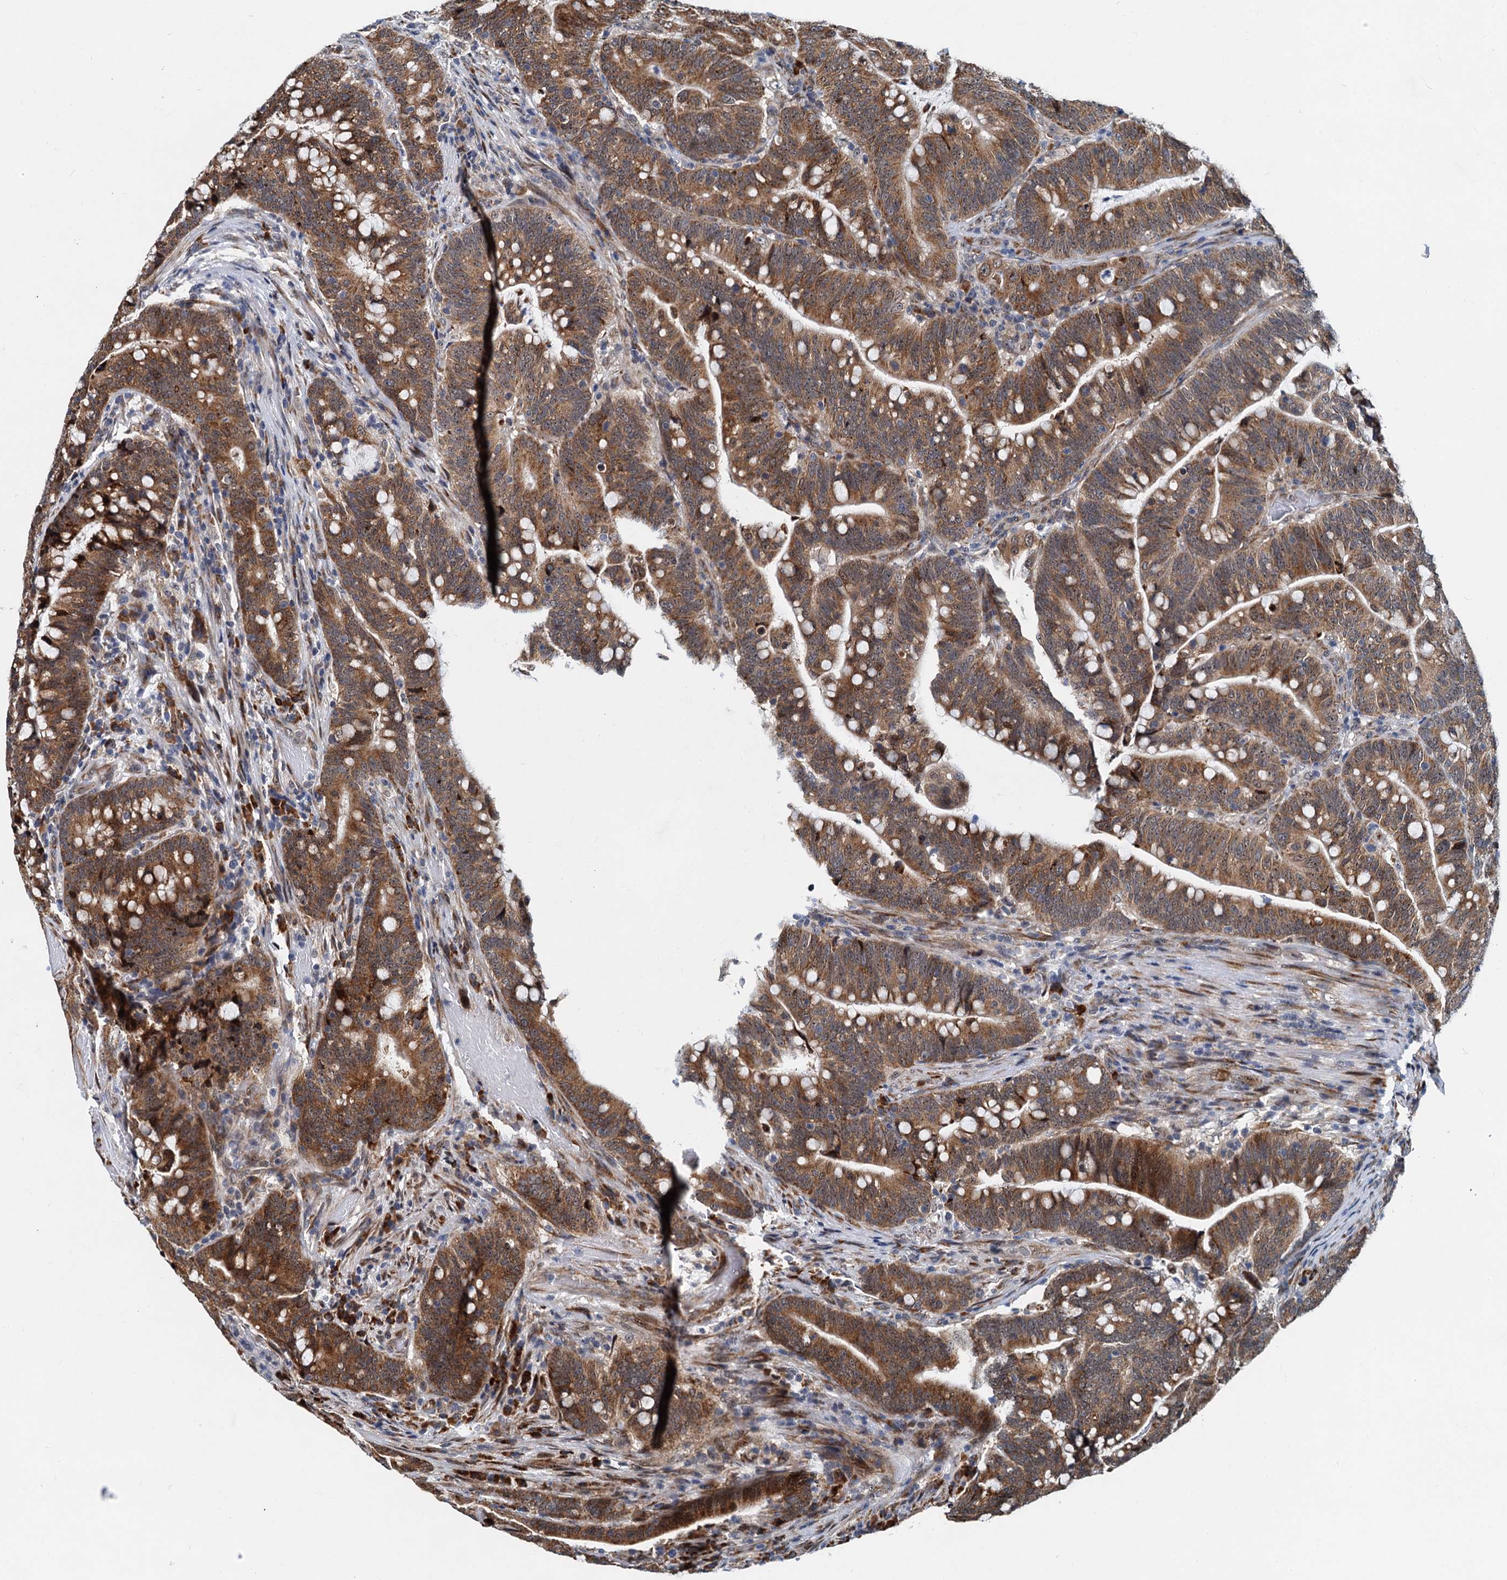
{"staining": {"intensity": "moderate", "quantity": ">75%", "location": "cytoplasmic/membranous"}, "tissue": "colorectal cancer", "cell_type": "Tumor cells", "image_type": "cancer", "snomed": [{"axis": "morphology", "description": "Normal tissue, NOS"}, {"axis": "morphology", "description": "Adenocarcinoma, NOS"}, {"axis": "topography", "description": "Colon"}], "caption": "Colorectal adenocarcinoma stained for a protein displays moderate cytoplasmic/membranous positivity in tumor cells. (Stains: DAB (3,3'-diaminobenzidine) in brown, nuclei in blue, Microscopy: brightfield microscopy at high magnification).", "gene": "DNAJC21", "patient": {"sex": "female", "age": 66}}